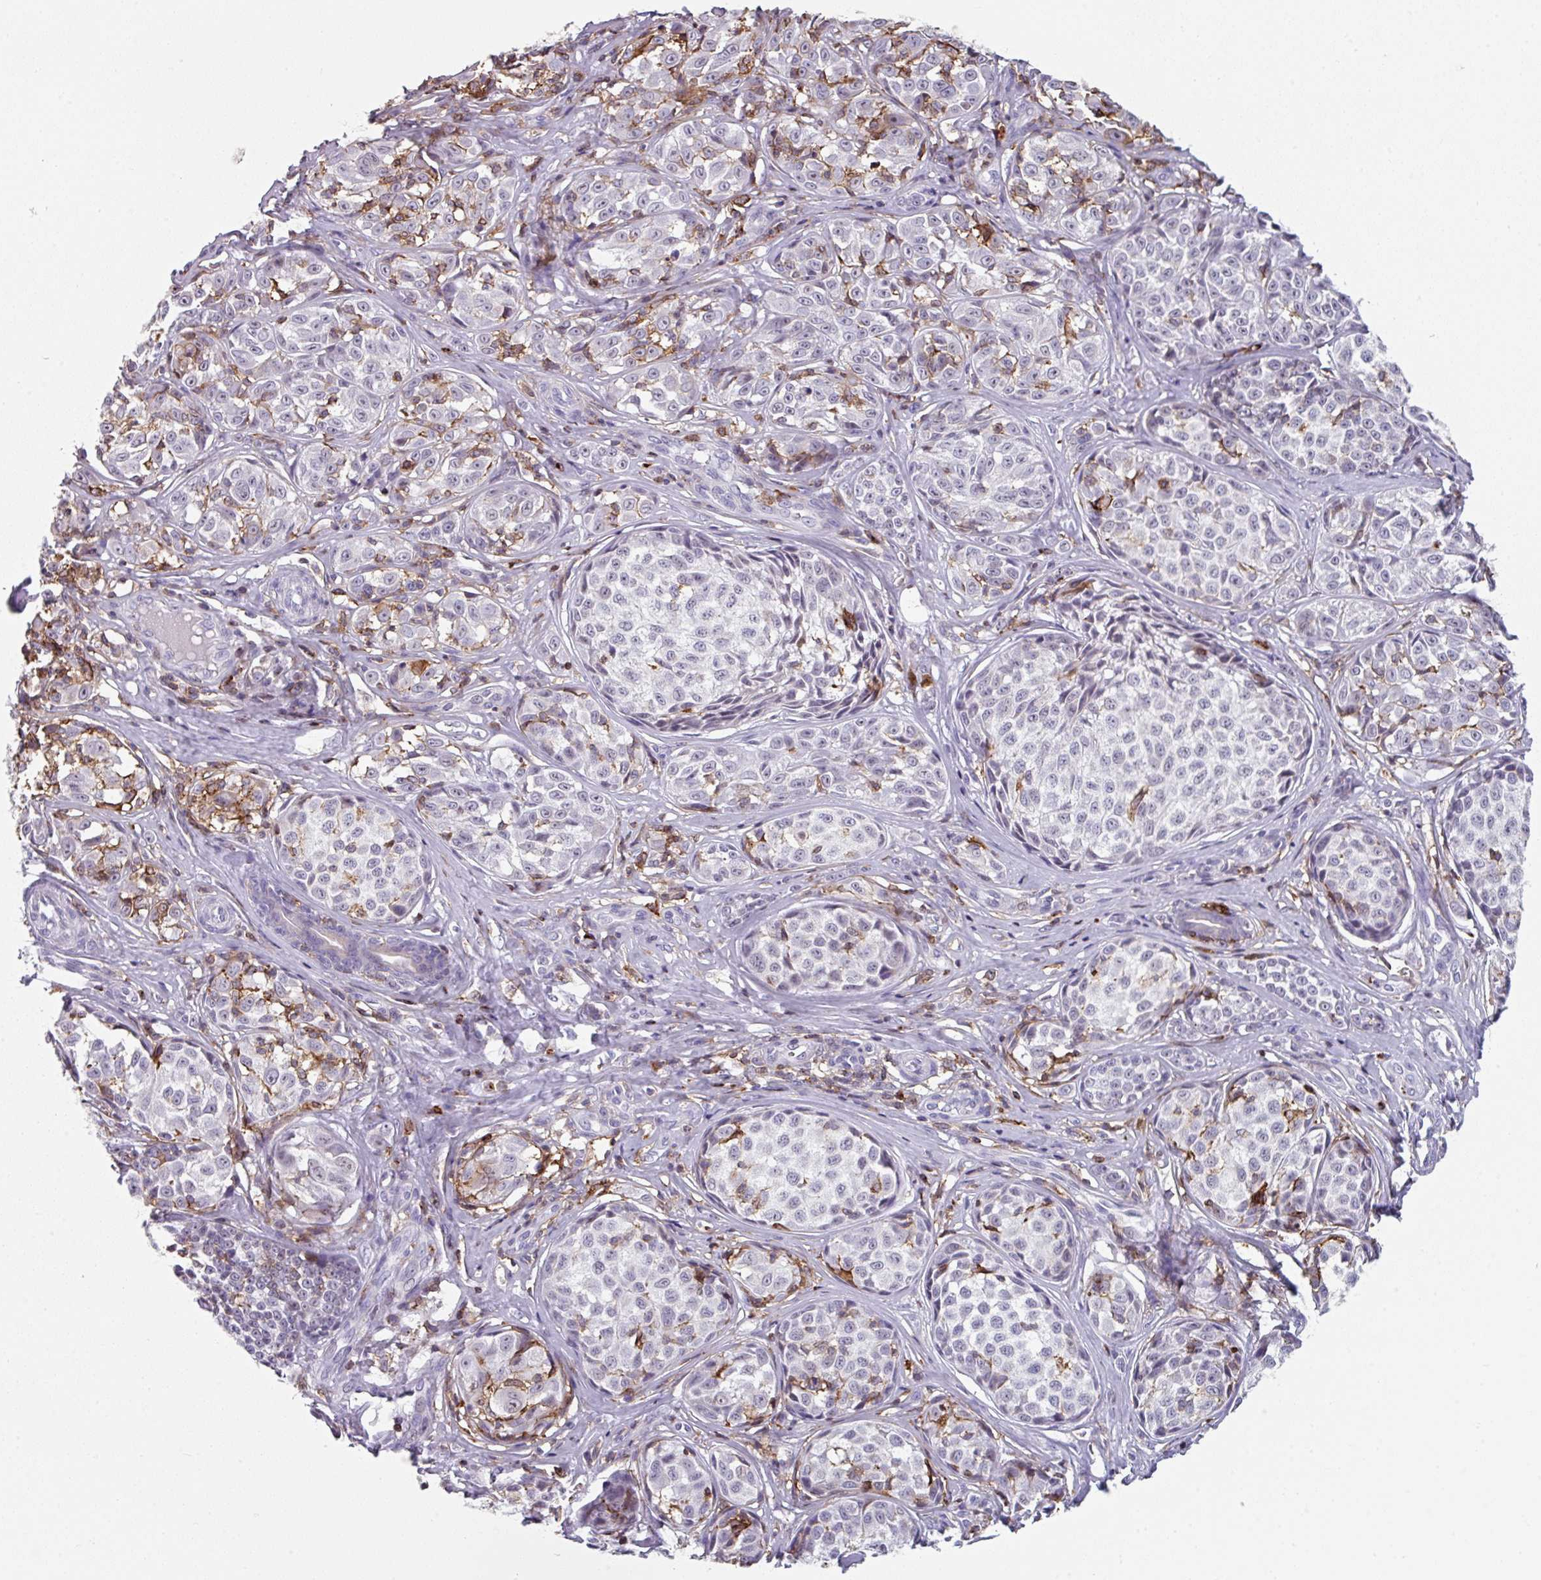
{"staining": {"intensity": "negative", "quantity": "none", "location": "none"}, "tissue": "melanoma", "cell_type": "Tumor cells", "image_type": "cancer", "snomed": [{"axis": "morphology", "description": "Malignant melanoma, NOS"}, {"axis": "topography", "description": "Skin"}], "caption": "This is a histopathology image of immunohistochemistry (IHC) staining of malignant melanoma, which shows no expression in tumor cells.", "gene": "EXOSC5", "patient": {"sex": "female", "age": 35}}